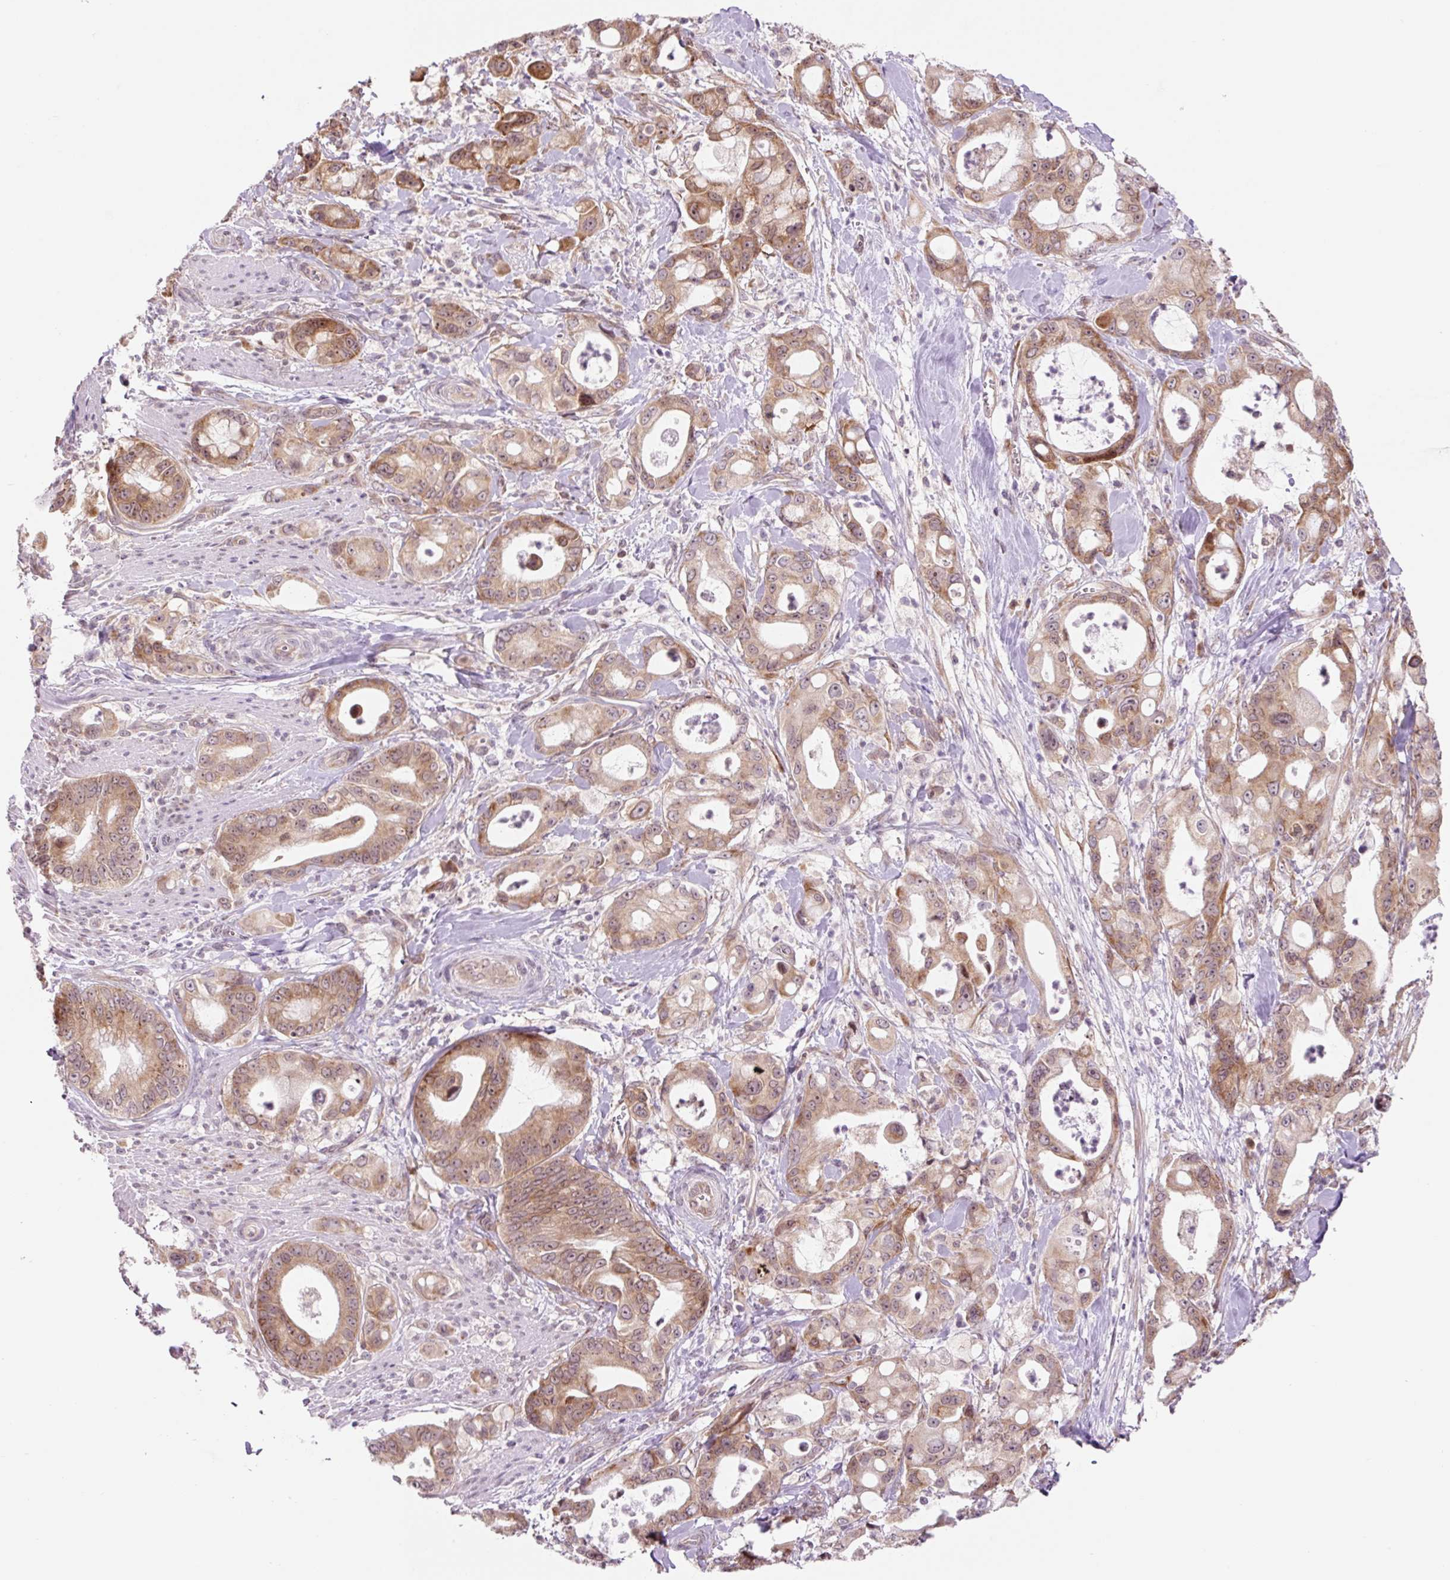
{"staining": {"intensity": "moderate", "quantity": ">75%", "location": "cytoplasmic/membranous,nuclear"}, "tissue": "pancreatic cancer", "cell_type": "Tumor cells", "image_type": "cancer", "snomed": [{"axis": "morphology", "description": "Adenocarcinoma, NOS"}, {"axis": "topography", "description": "Pancreas"}], "caption": "Pancreatic cancer (adenocarcinoma) stained with DAB immunohistochemistry demonstrates medium levels of moderate cytoplasmic/membranous and nuclear staining in approximately >75% of tumor cells. Nuclei are stained in blue.", "gene": "RPL41", "patient": {"sex": "male", "age": 68}}